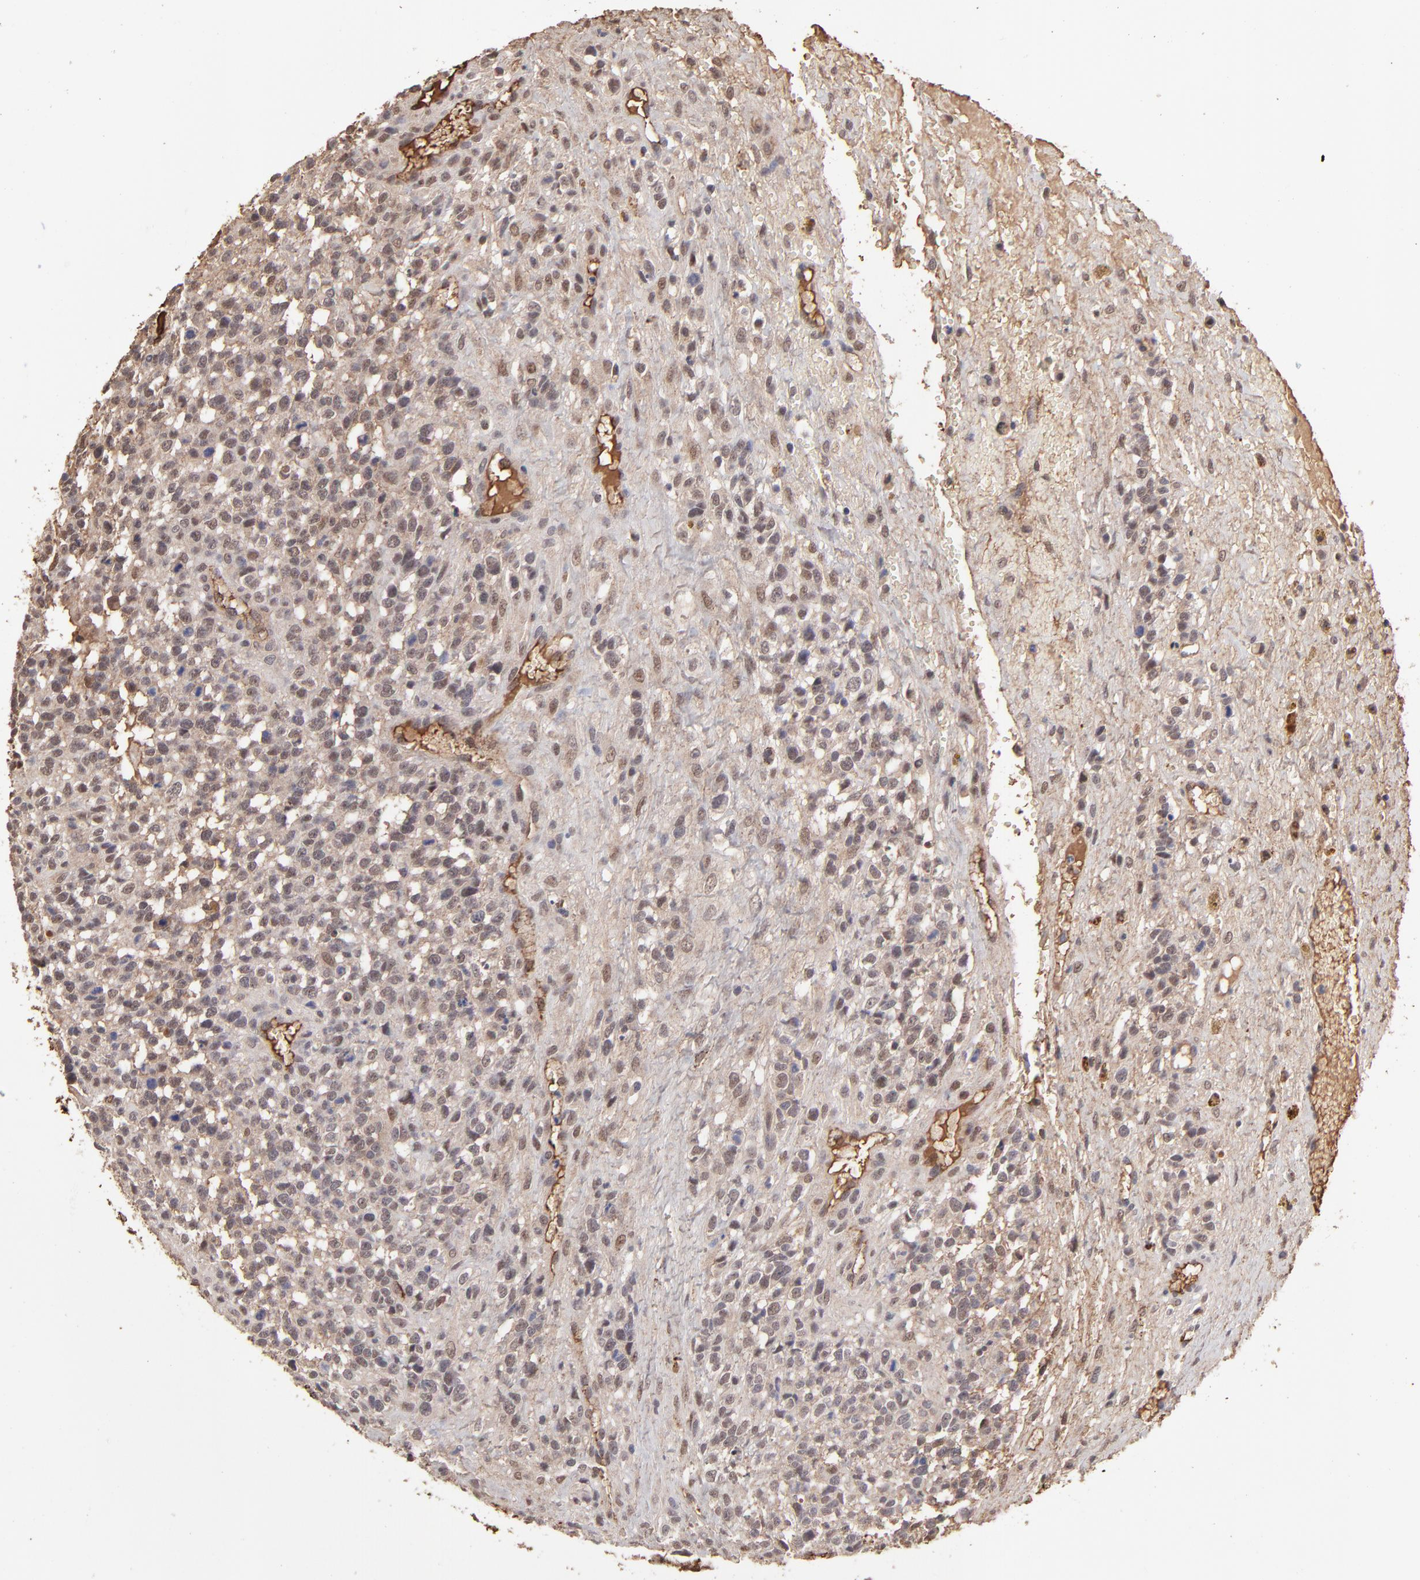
{"staining": {"intensity": "moderate", "quantity": "25%-75%", "location": "nuclear"}, "tissue": "glioma", "cell_type": "Tumor cells", "image_type": "cancer", "snomed": [{"axis": "morphology", "description": "Glioma, malignant, High grade"}, {"axis": "topography", "description": "Brain"}], "caption": "Glioma stained with a protein marker reveals moderate staining in tumor cells.", "gene": "PSMD14", "patient": {"sex": "male", "age": 66}}